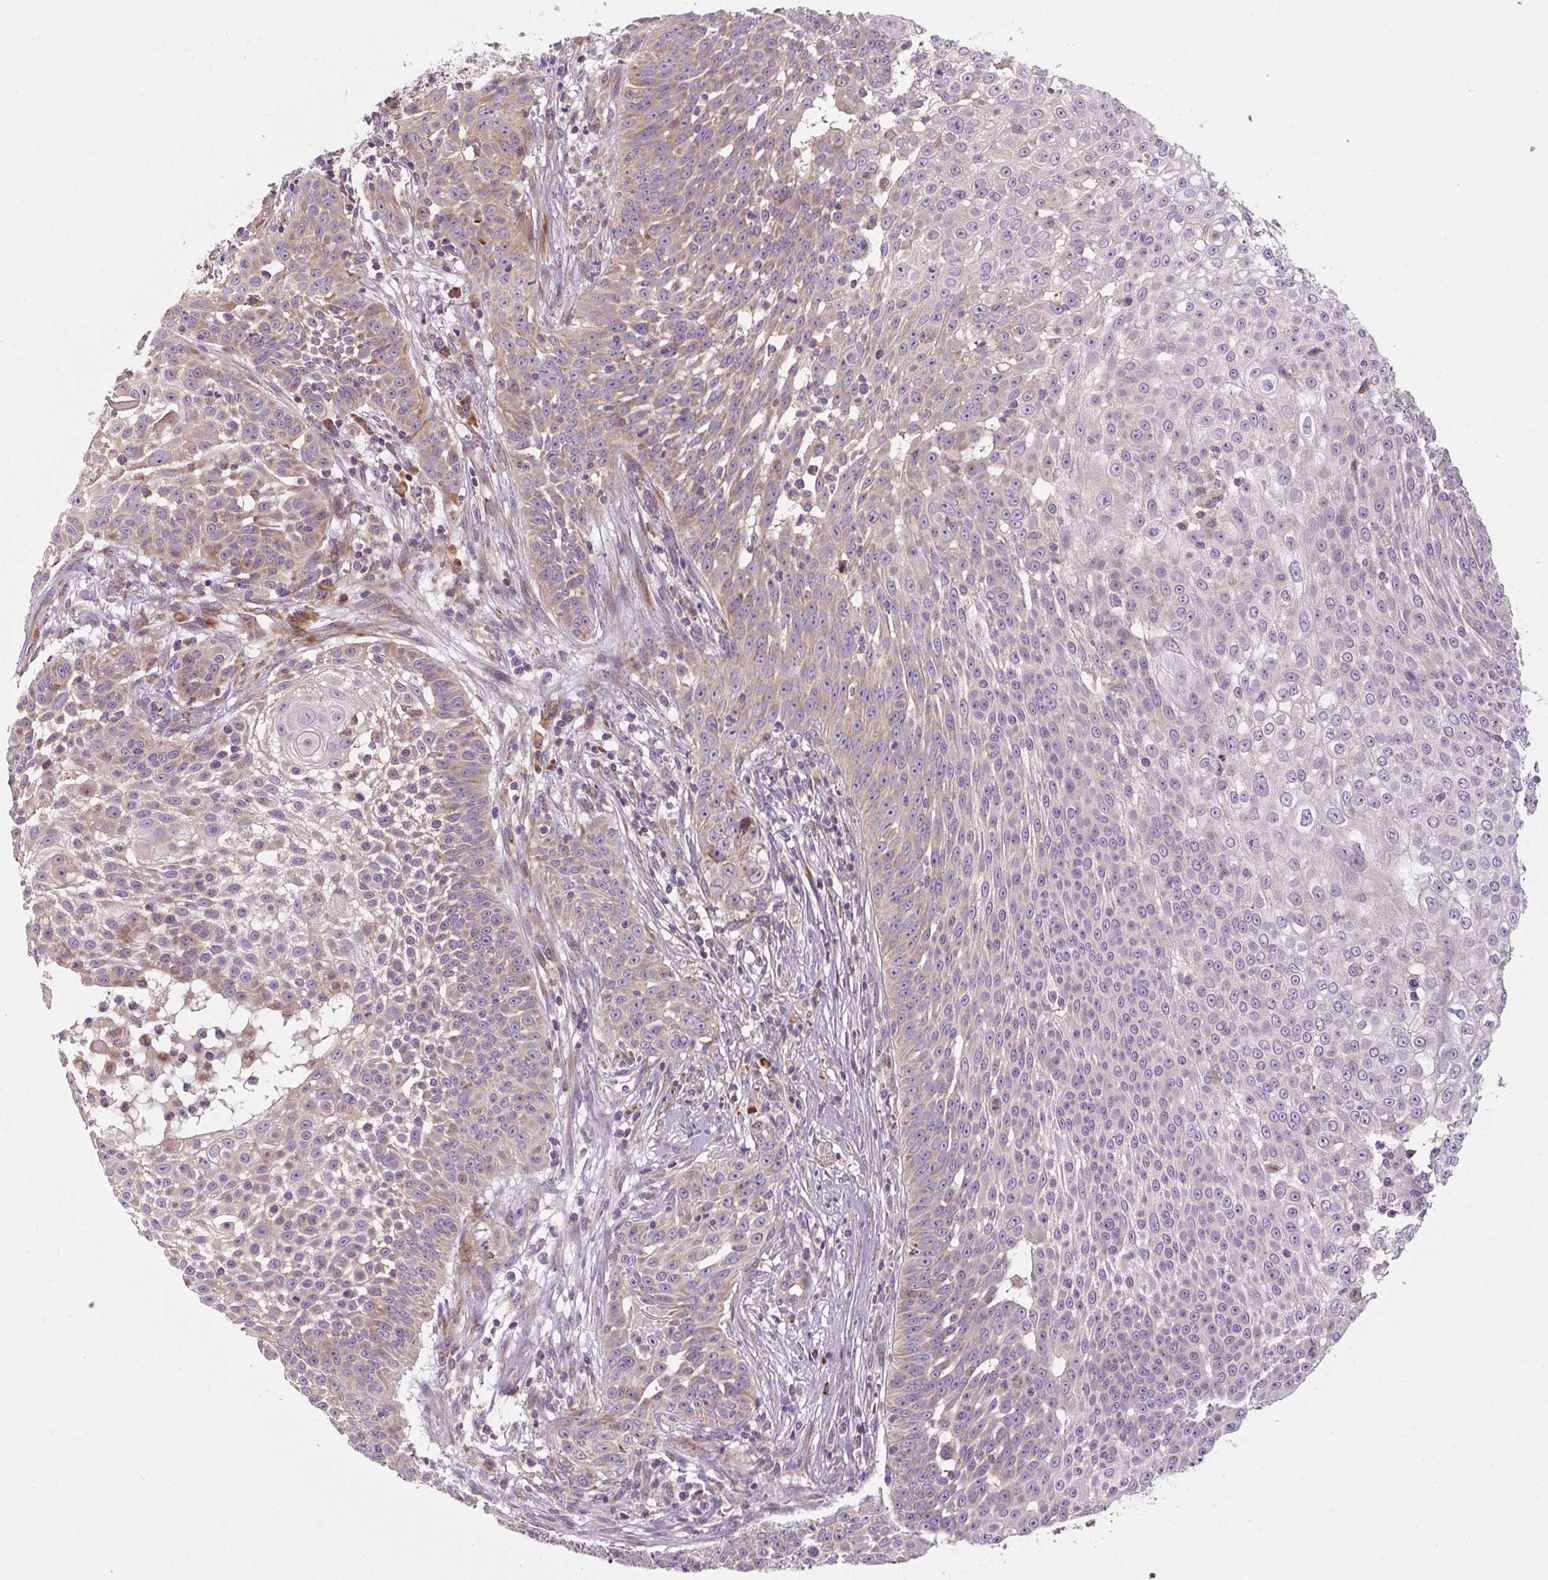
{"staining": {"intensity": "weak", "quantity": "25%-75%", "location": "cytoplasmic/membranous"}, "tissue": "skin cancer", "cell_type": "Tumor cells", "image_type": "cancer", "snomed": [{"axis": "morphology", "description": "Squamous cell carcinoma, NOS"}, {"axis": "topography", "description": "Skin"}], "caption": "Weak cytoplasmic/membranous protein staining is appreciated in about 25%-75% of tumor cells in skin cancer (squamous cell carcinoma). The protein is stained brown, and the nuclei are stained in blue (DAB IHC with brightfield microscopy, high magnification).", "gene": "PRSS48", "patient": {"sex": "male", "age": 24}}